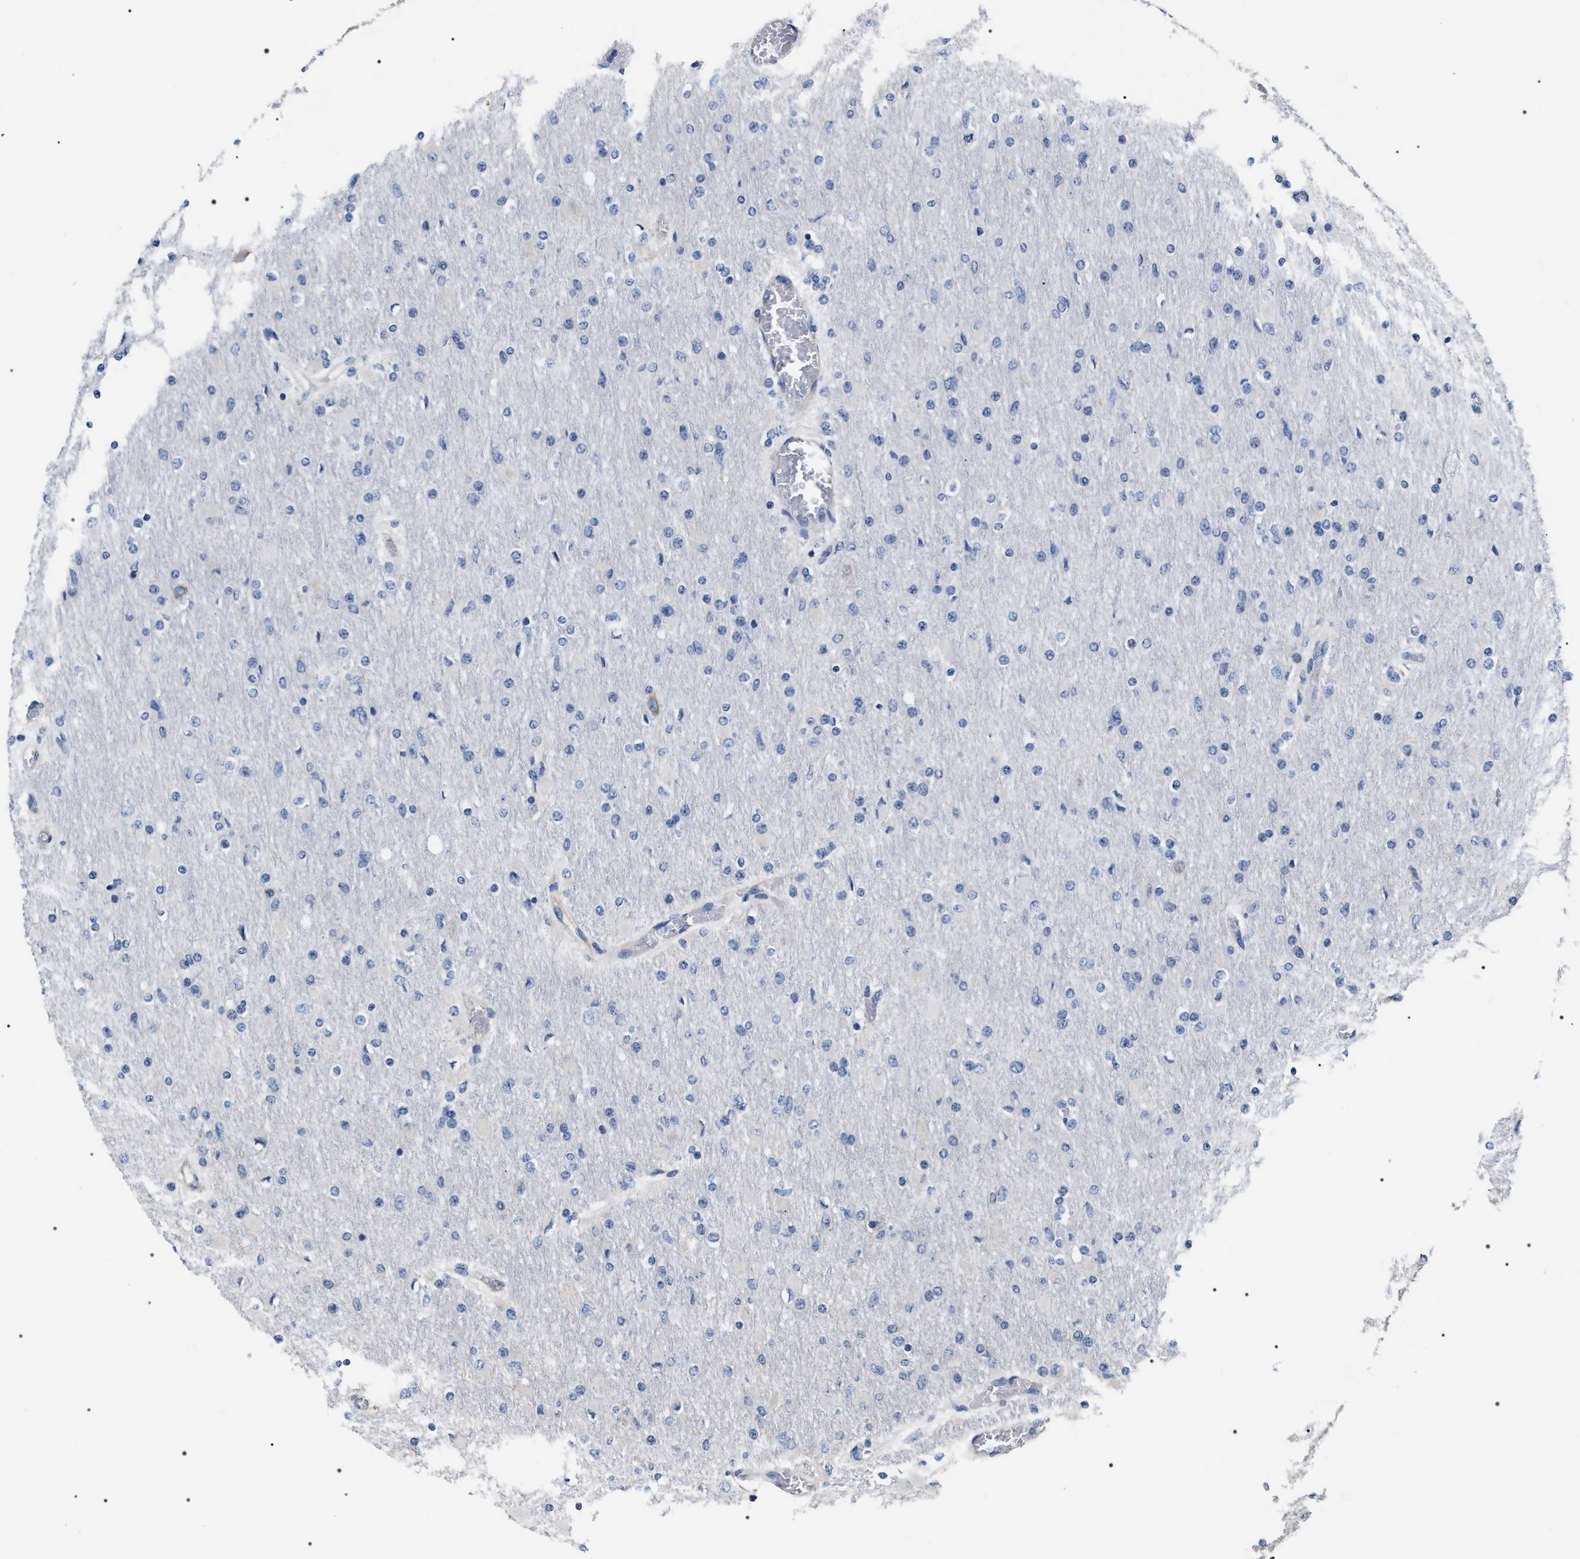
{"staining": {"intensity": "negative", "quantity": "none", "location": "none"}, "tissue": "glioma", "cell_type": "Tumor cells", "image_type": "cancer", "snomed": [{"axis": "morphology", "description": "Glioma, malignant, High grade"}, {"axis": "topography", "description": "Cerebral cortex"}], "caption": "Immunohistochemistry (IHC) of human glioma displays no positivity in tumor cells. (IHC, brightfield microscopy, high magnification).", "gene": "PKD1L1", "patient": {"sex": "female", "age": 36}}